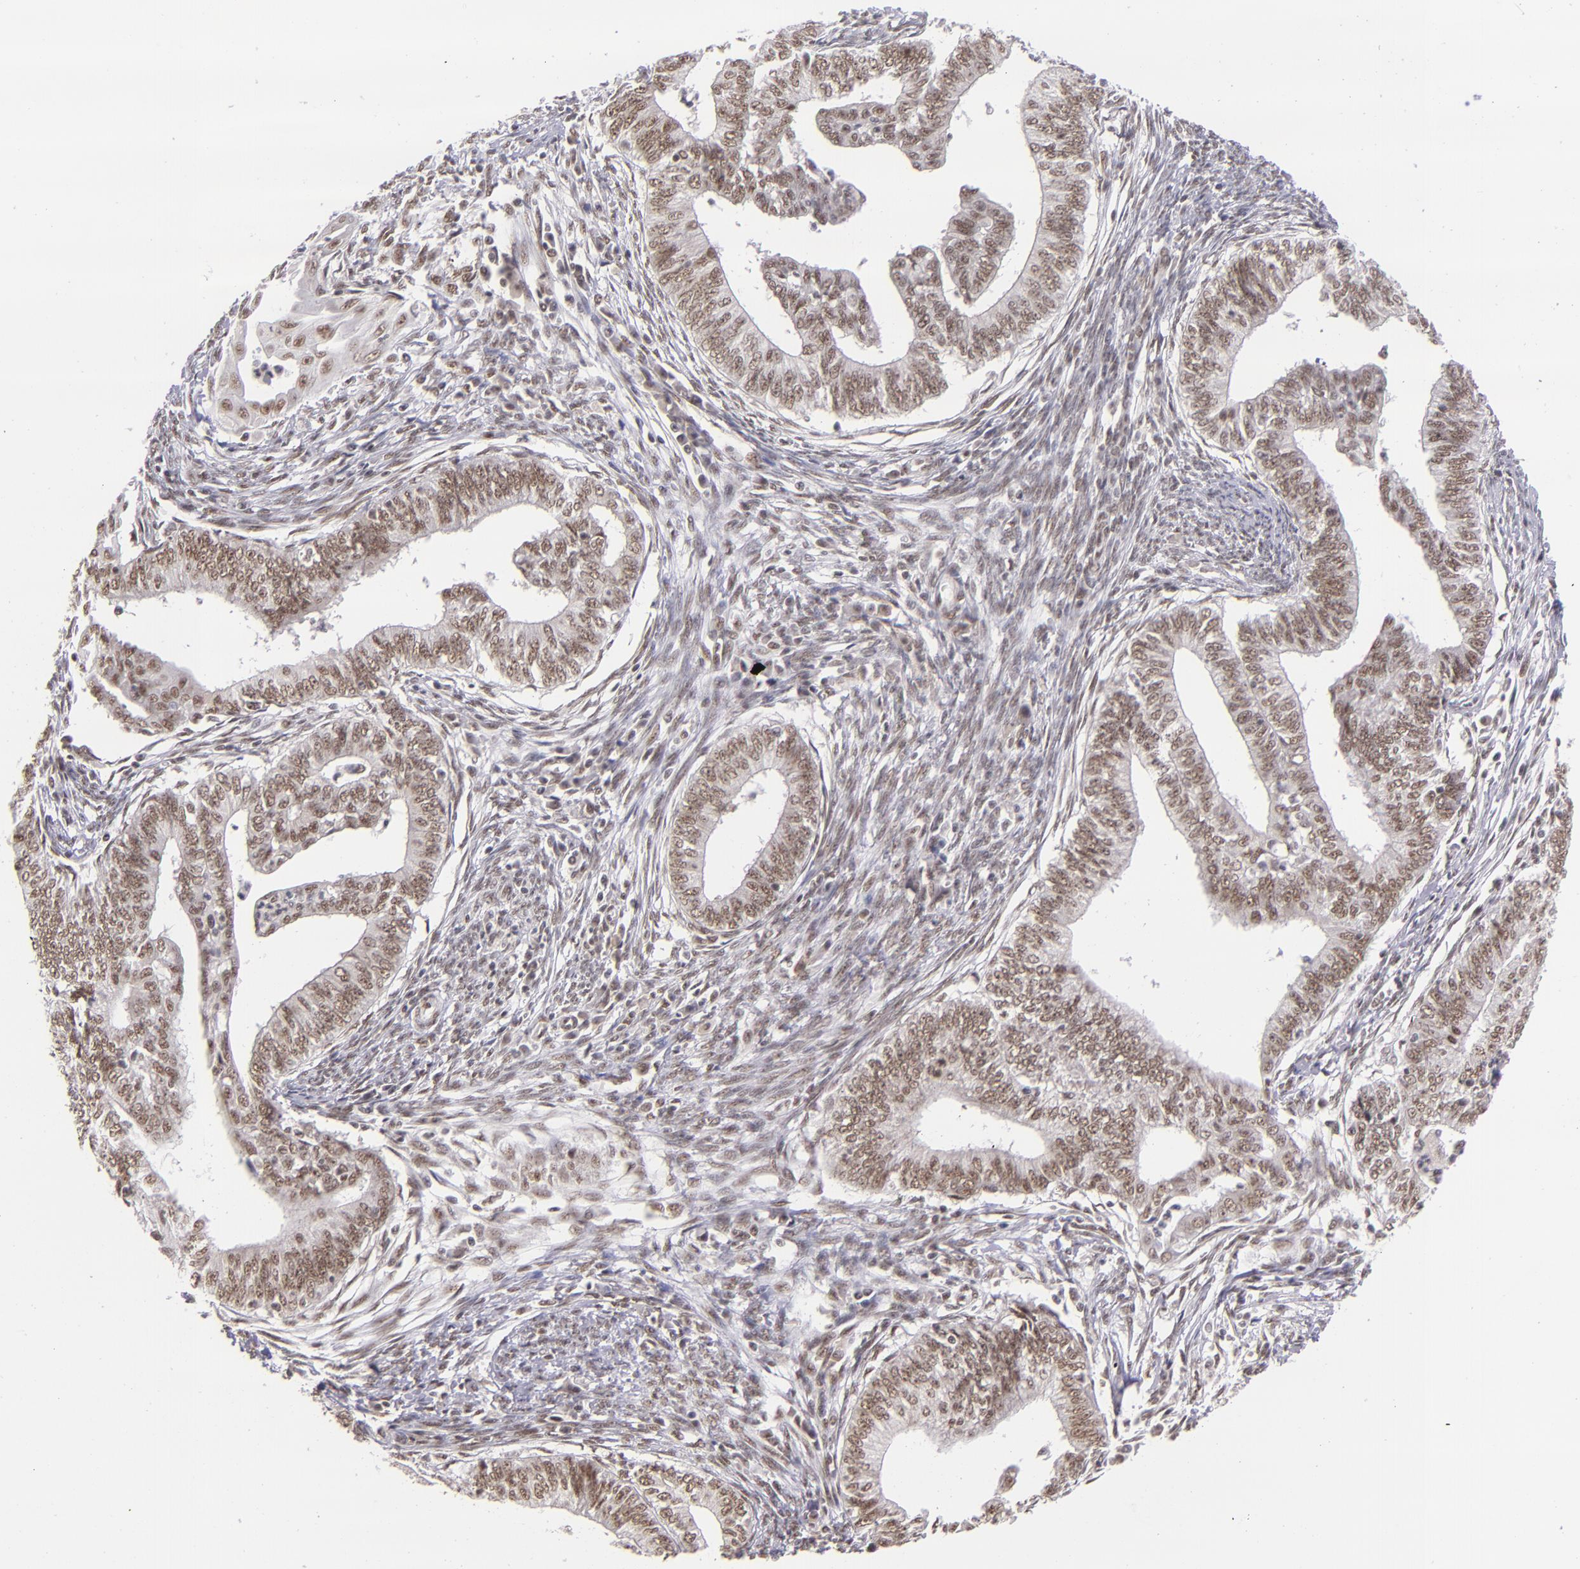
{"staining": {"intensity": "moderate", "quantity": ">75%", "location": "nuclear"}, "tissue": "endometrial cancer", "cell_type": "Tumor cells", "image_type": "cancer", "snomed": [{"axis": "morphology", "description": "Adenocarcinoma, NOS"}, {"axis": "topography", "description": "Endometrium"}], "caption": "Immunohistochemical staining of human adenocarcinoma (endometrial) shows medium levels of moderate nuclear positivity in about >75% of tumor cells.", "gene": "ZNF148", "patient": {"sex": "female", "age": 66}}